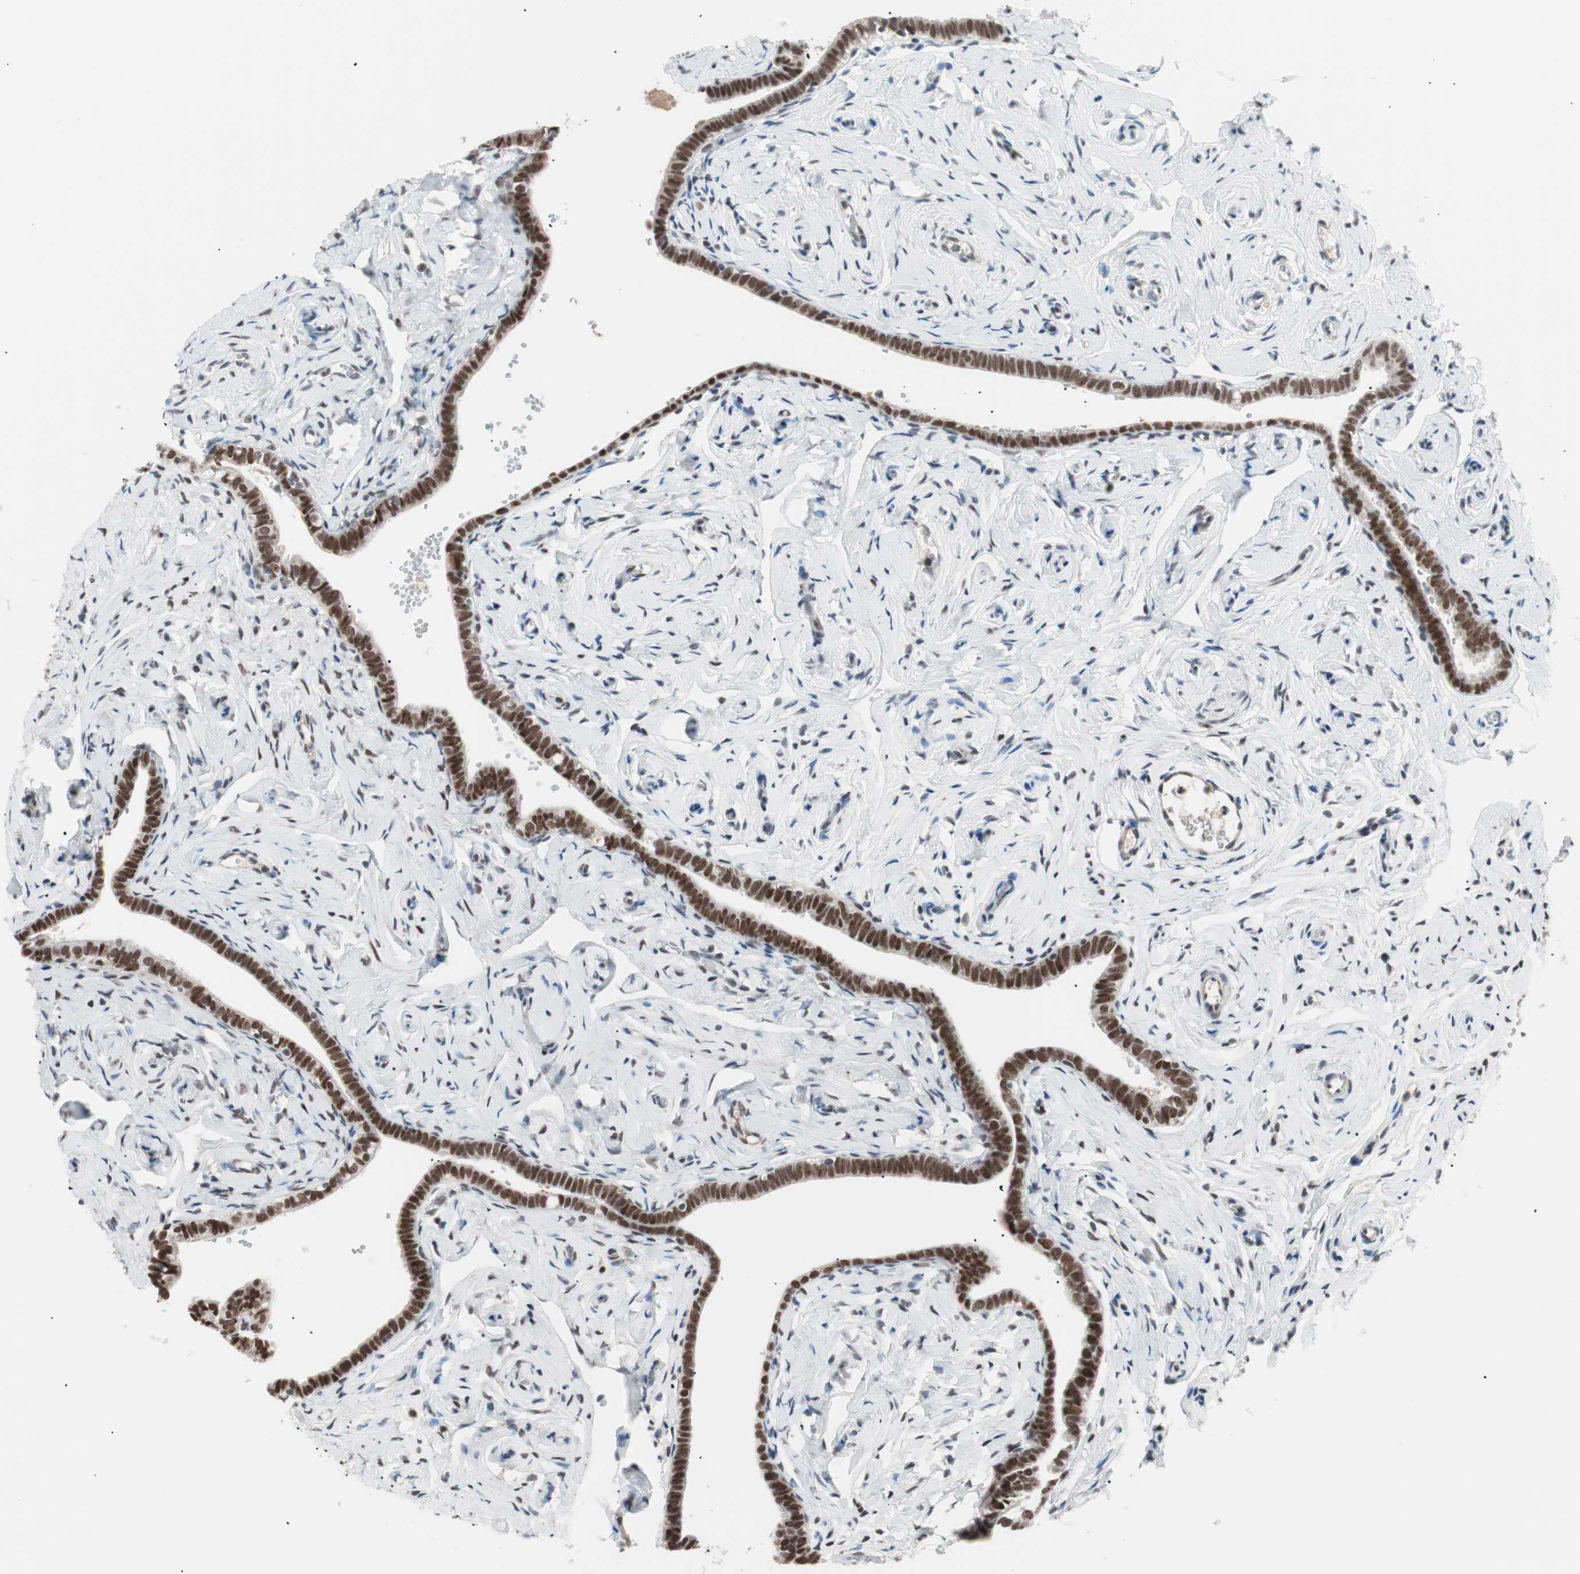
{"staining": {"intensity": "strong", "quantity": ">75%", "location": "nuclear"}, "tissue": "fallopian tube", "cell_type": "Glandular cells", "image_type": "normal", "snomed": [{"axis": "morphology", "description": "Normal tissue, NOS"}, {"axis": "topography", "description": "Fallopian tube"}], "caption": "A brown stain shows strong nuclear positivity of a protein in glandular cells of normal human fallopian tube.", "gene": "LIG3", "patient": {"sex": "female", "age": 71}}